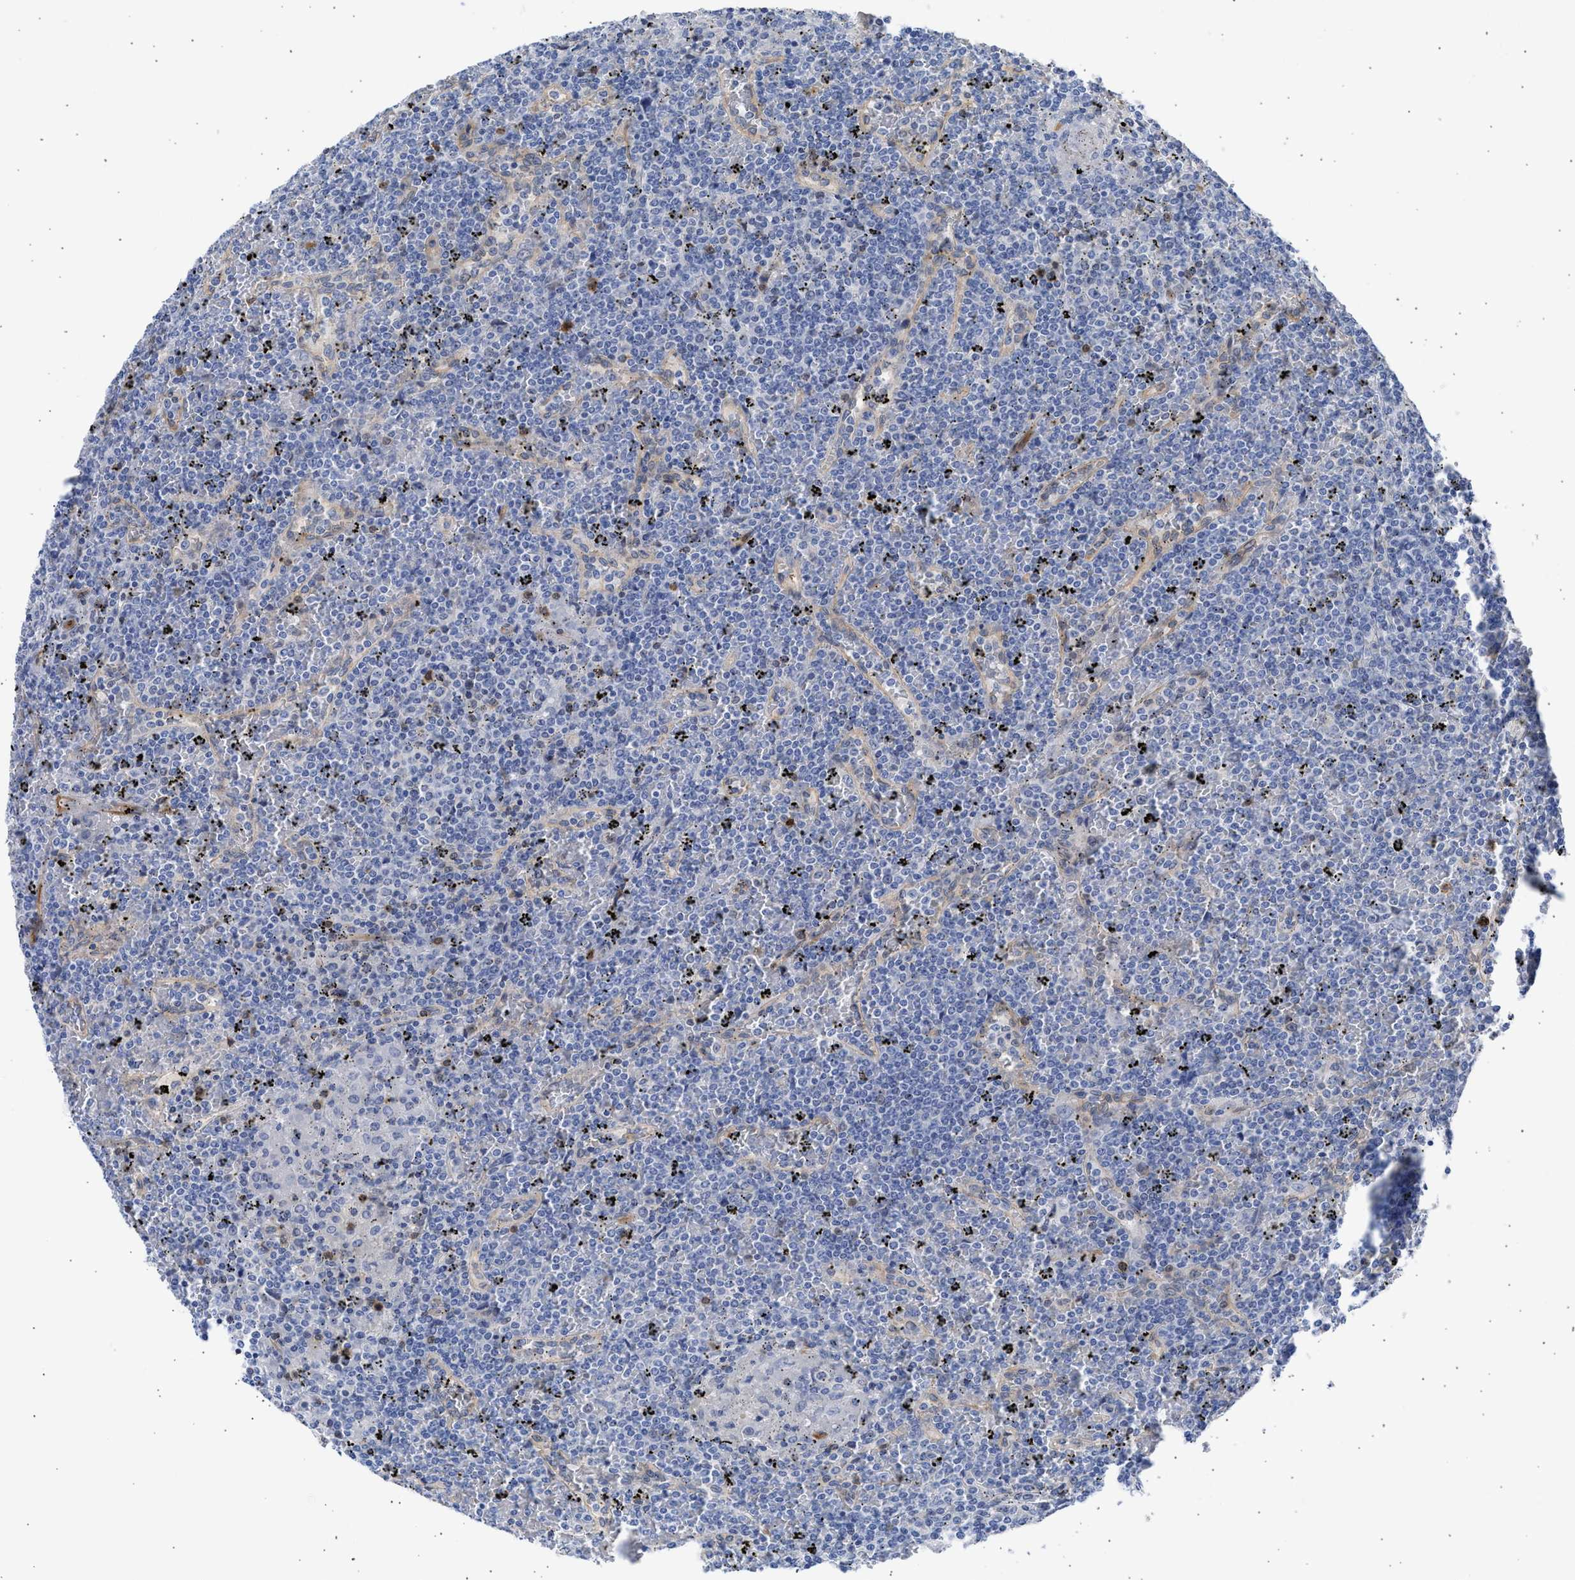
{"staining": {"intensity": "negative", "quantity": "none", "location": "none"}, "tissue": "lymphoma", "cell_type": "Tumor cells", "image_type": "cancer", "snomed": [{"axis": "morphology", "description": "Malignant lymphoma, non-Hodgkin's type, Low grade"}, {"axis": "topography", "description": "Spleen"}], "caption": "An image of human lymphoma is negative for staining in tumor cells. (Immunohistochemistry (ihc), brightfield microscopy, high magnification).", "gene": "THRA", "patient": {"sex": "female", "age": 19}}